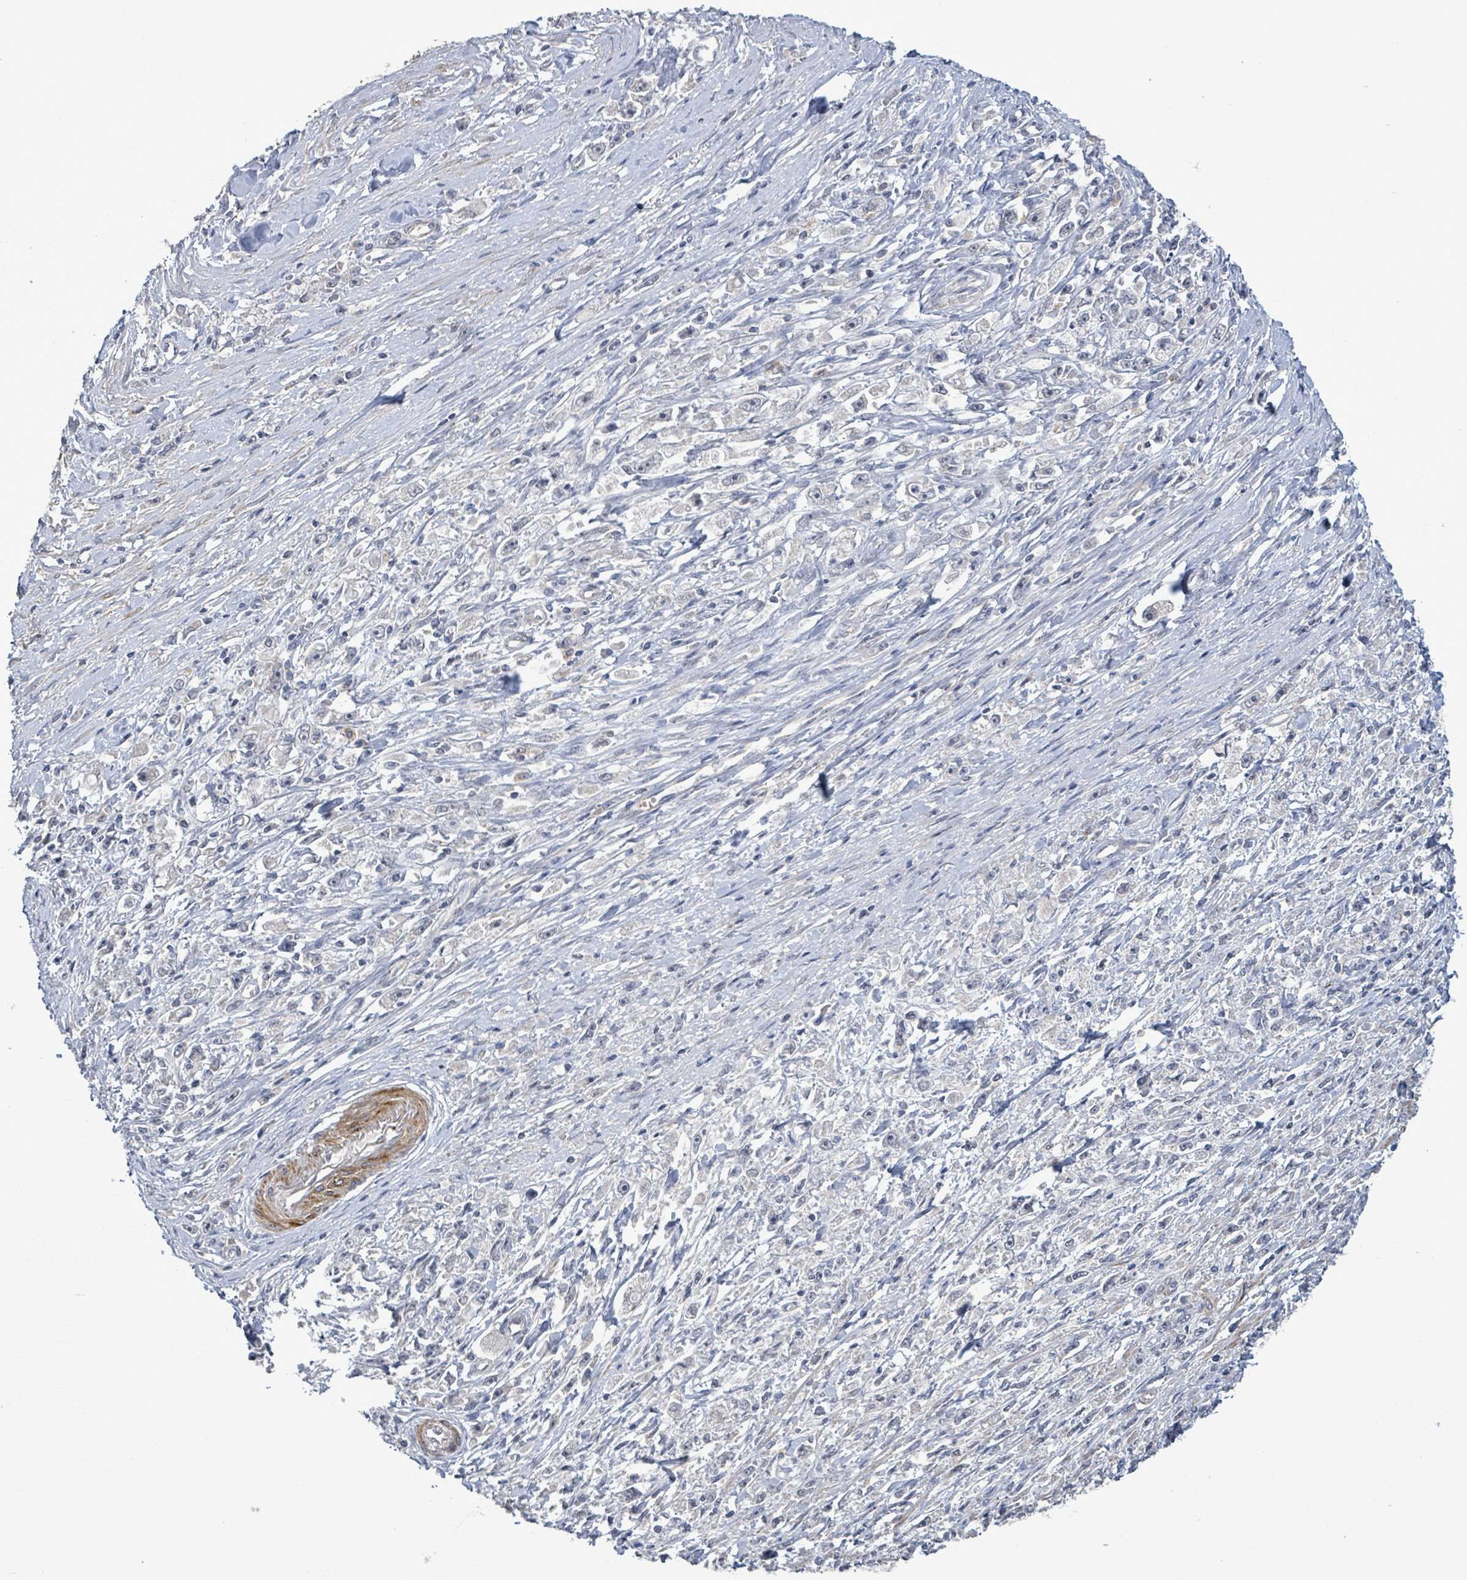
{"staining": {"intensity": "negative", "quantity": "none", "location": "none"}, "tissue": "stomach cancer", "cell_type": "Tumor cells", "image_type": "cancer", "snomed": [{"axis": "morphology", "description": "Adenocarcinoma, NOS"}, {"axis": "topography", "description": "Stomach"}], "caption": "An immunohistochemistry photomicrograph of stomach adenocarcinoma is shown. There is no staining in tumor cells of stomach adenocarcinoma.", "gene": "AMMECR1", "patient": {"sex": "female", "age": 59}}